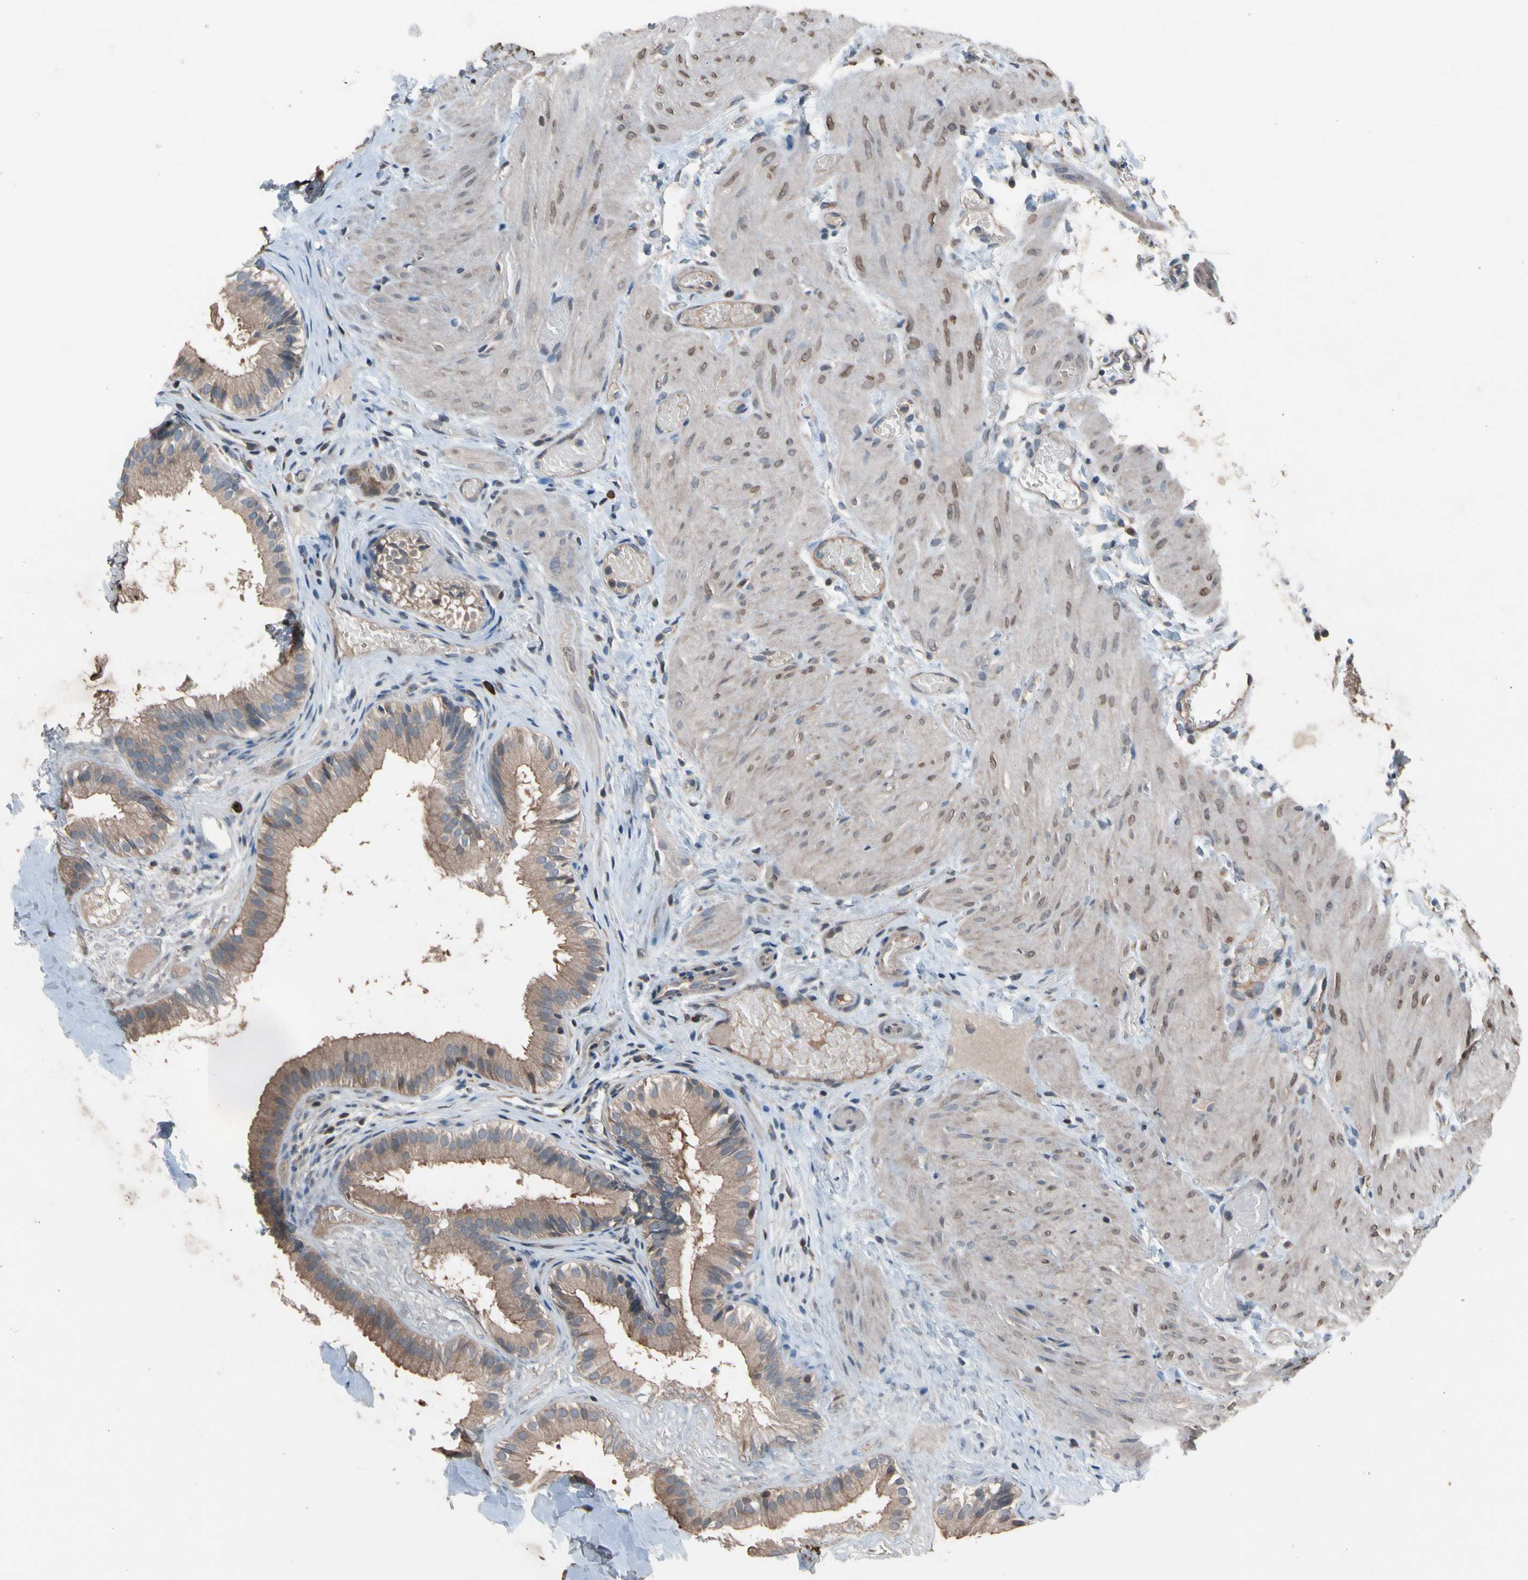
{"staining": {"intensity": "moderate", "quantity": ">75%", "location": "cytoplasmic/membranous"}, "tissue": "gallbladder", "cell_type": "Glandular cells", "image_type": "normal", "snomed": [{"axis": "morphology", "description": "Normal tissue, NOS"}, {"axis": "topography", "description": "Gallbladder"}], "caption": "Normal gallbladder reveals moderate cytoplasmic/membranous staining in about >75% of glandular cells, visualized by immunohistochemistry.", "gene": "PRDX4", "patient": {"sex": "female", "age": 26}}